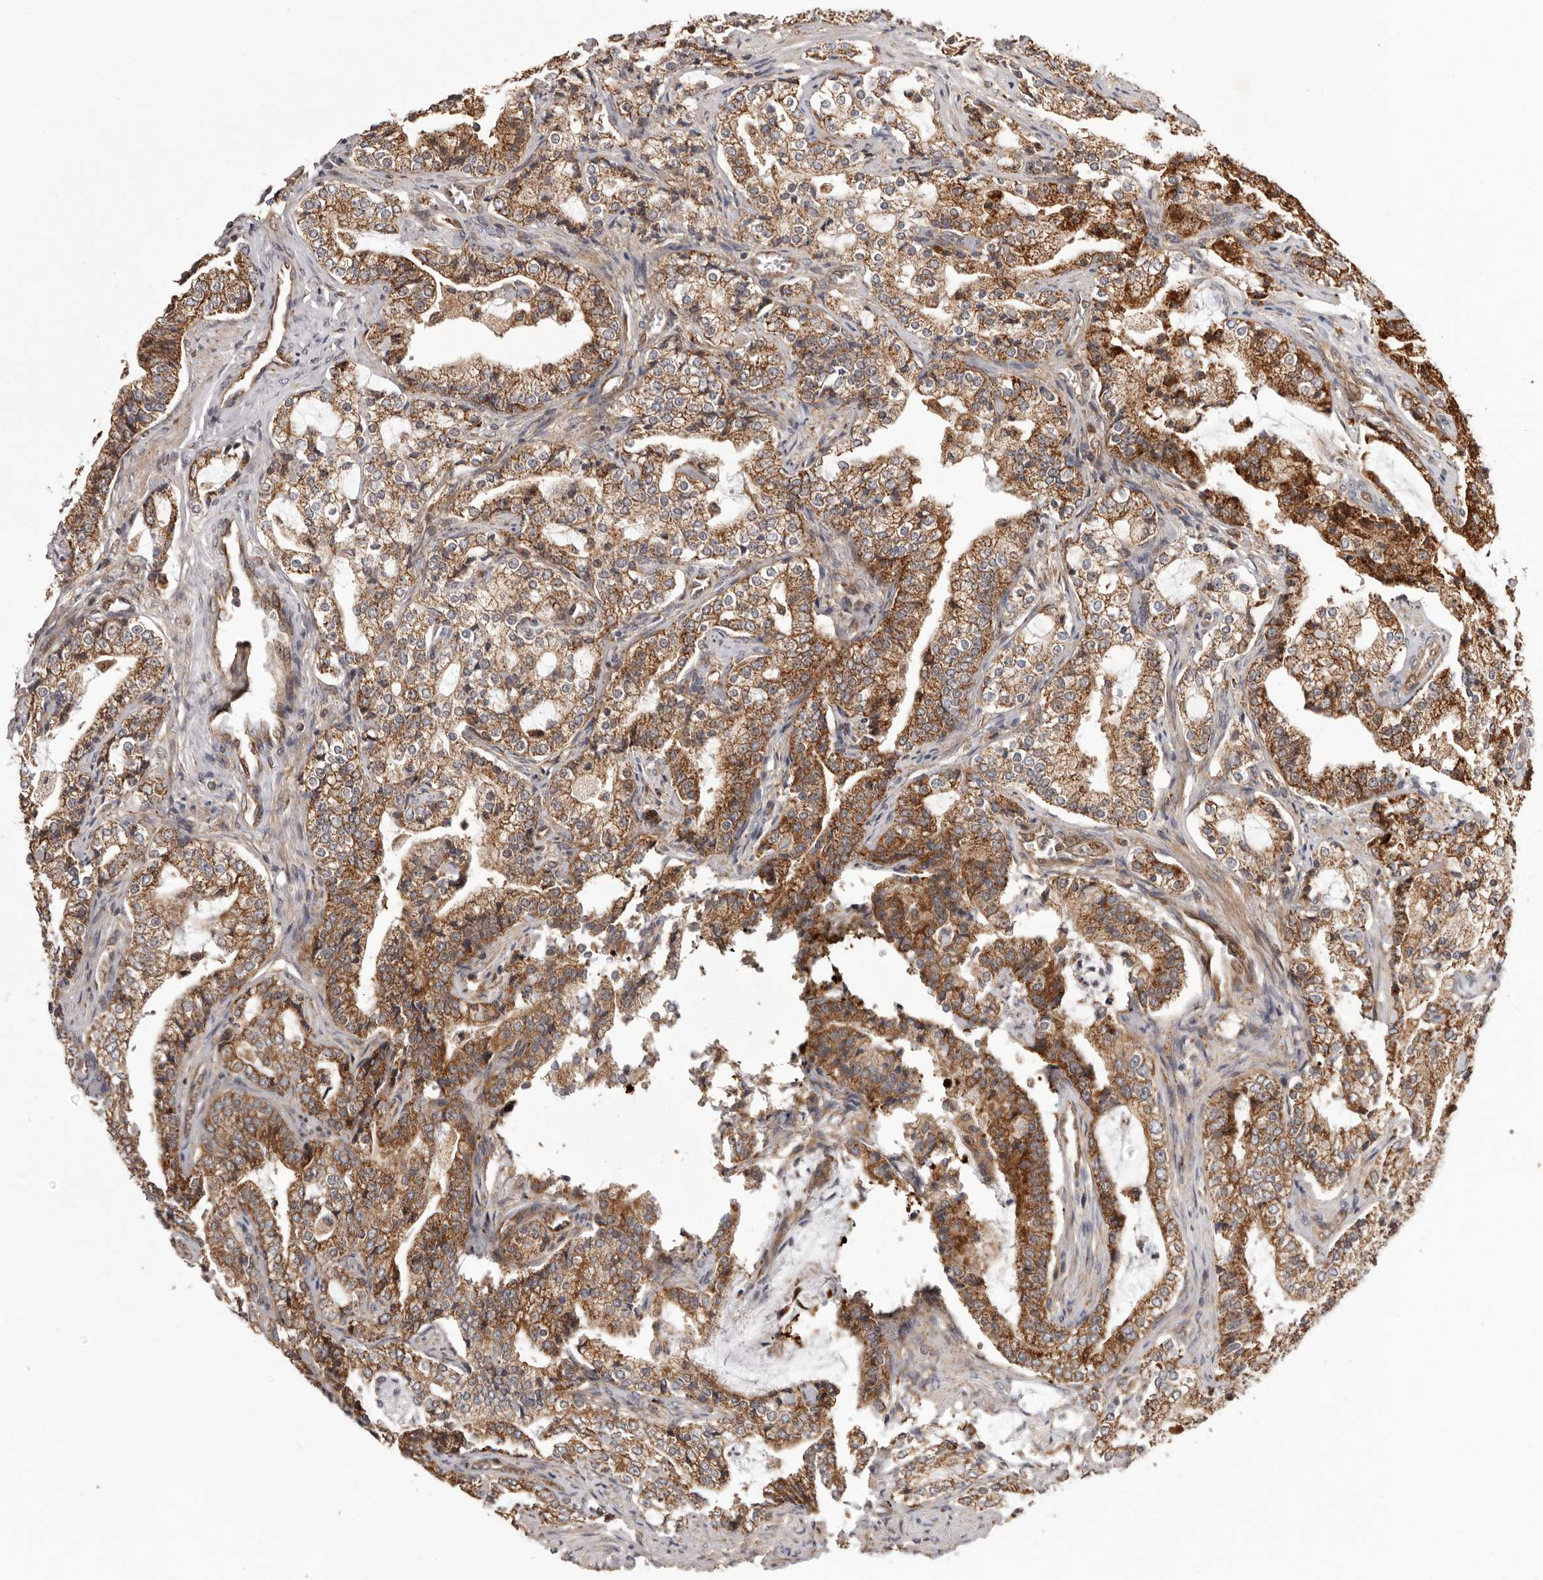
{"staining": {"intensity": "moderate", "quantity": ">75%", "location": "cytoplasmic/membranous"}, "tissue": "prostate cancer", "cell_type": "Tumor cells", "image_type": "cancer", "snomed": [{"axis": "morphology", "description": "Adenocarcinoma, High grade"}, {"axis": "topography", "description": "Prostate"}], "caption": "Prostate cancer (adenocarcinoma (high-grade)) stained with IHC demonstrates moderate cytoplasmic/membranous positivity in about >75% of tumor cells.", "gene": "MRPS10", "patient": {"sex": "male", "age": 63}}